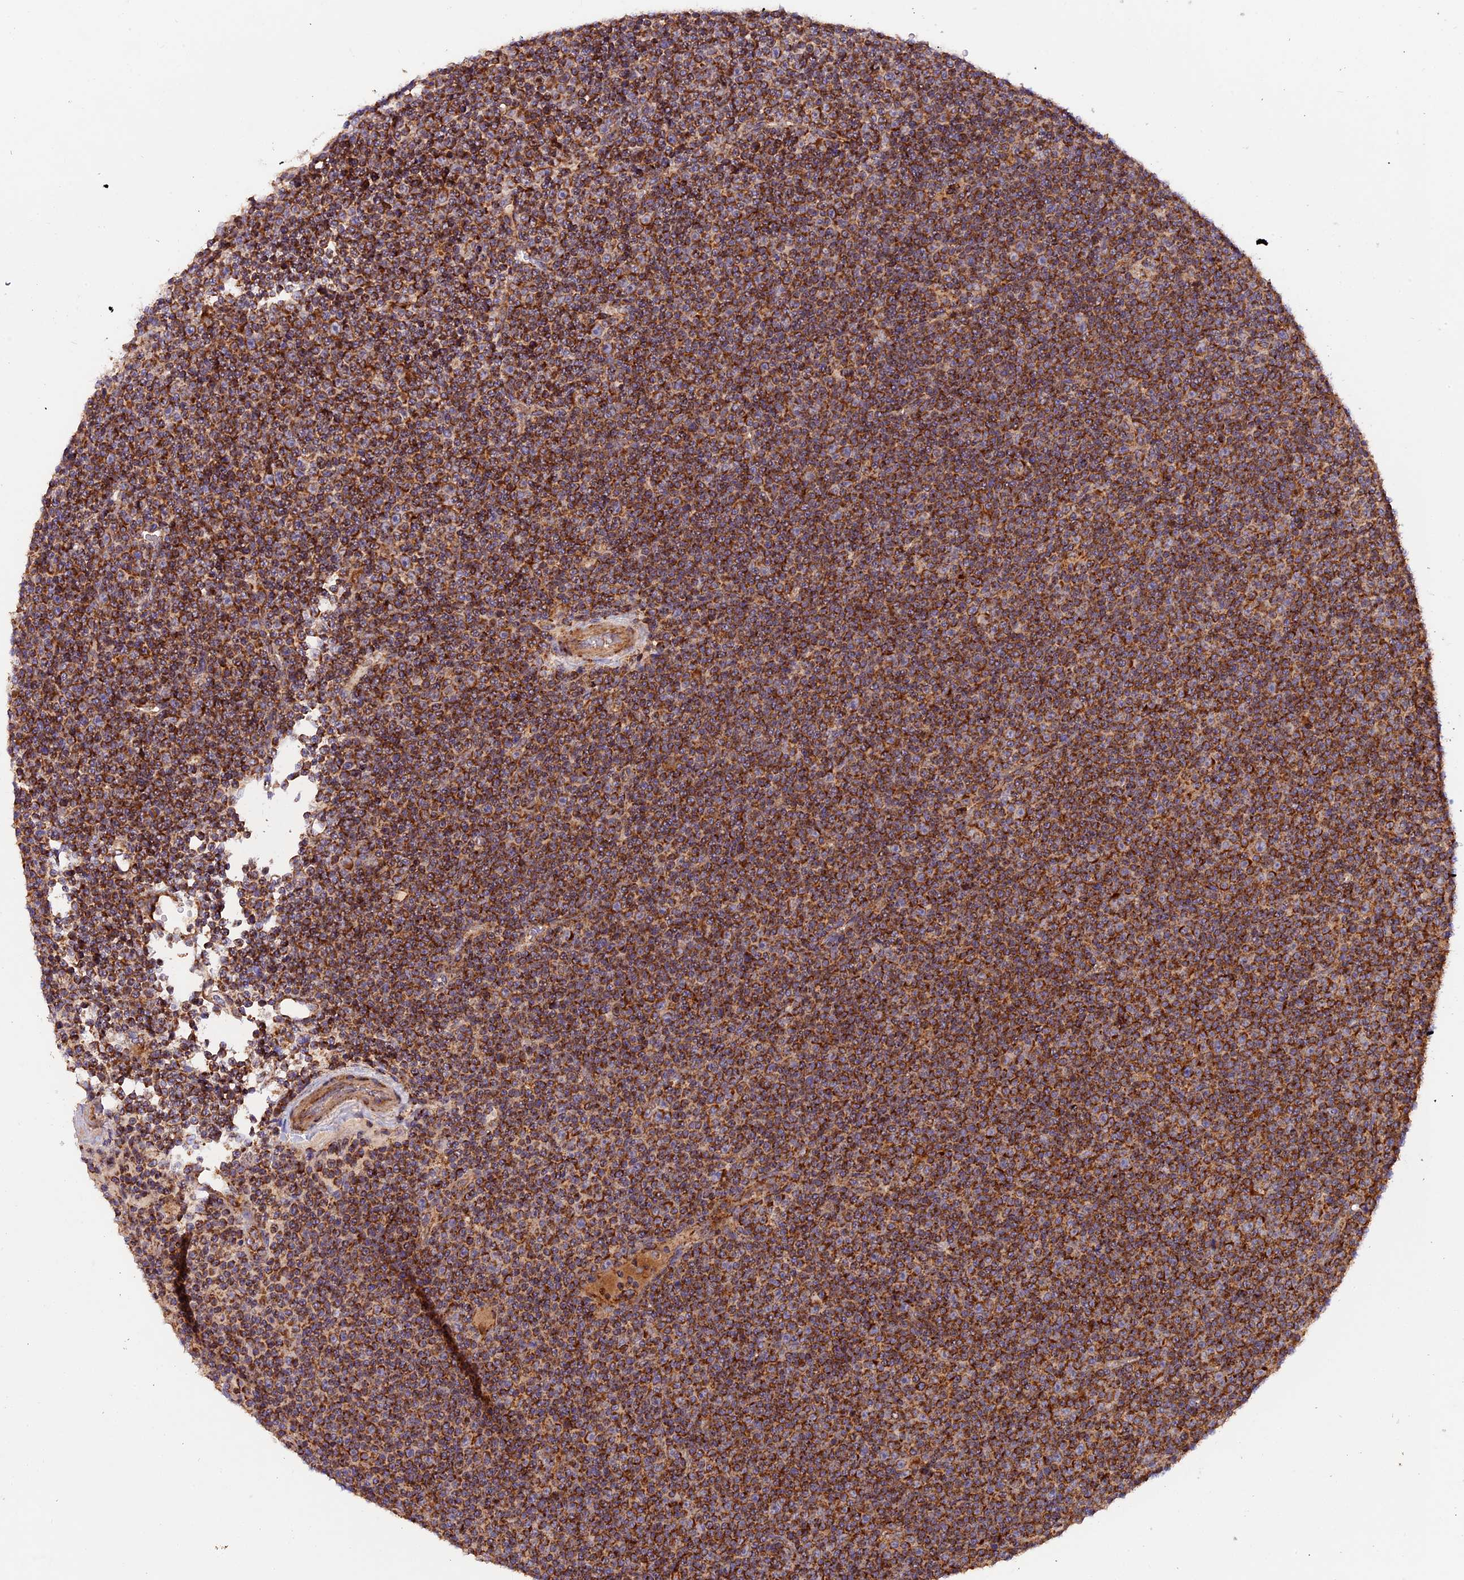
{"staining": {"intensity": "strong", "quantity": ">75%", "location": "cytoplasmic/membranous"}, "tissue": "lymphoma", "cell_type": "Tumor cells", "image_type": "cancer", "snomed": [{"axis": "morphology", "description": "Malignant lymphoma, non-Hodgkin's type, Low grade"}, {"axis": "topography", "description": "Lymph node"}], "caption": "The micrograph demonstrates immunohistochemical staining of low-grade malignant lymphoma, non-Hodgkin's type. There is strong cytoplasmic/membranous expression is seen in about >75% of tumor cells.", "gene": "NDUFA8", "patient": {"sex": "female", "age": 67}}